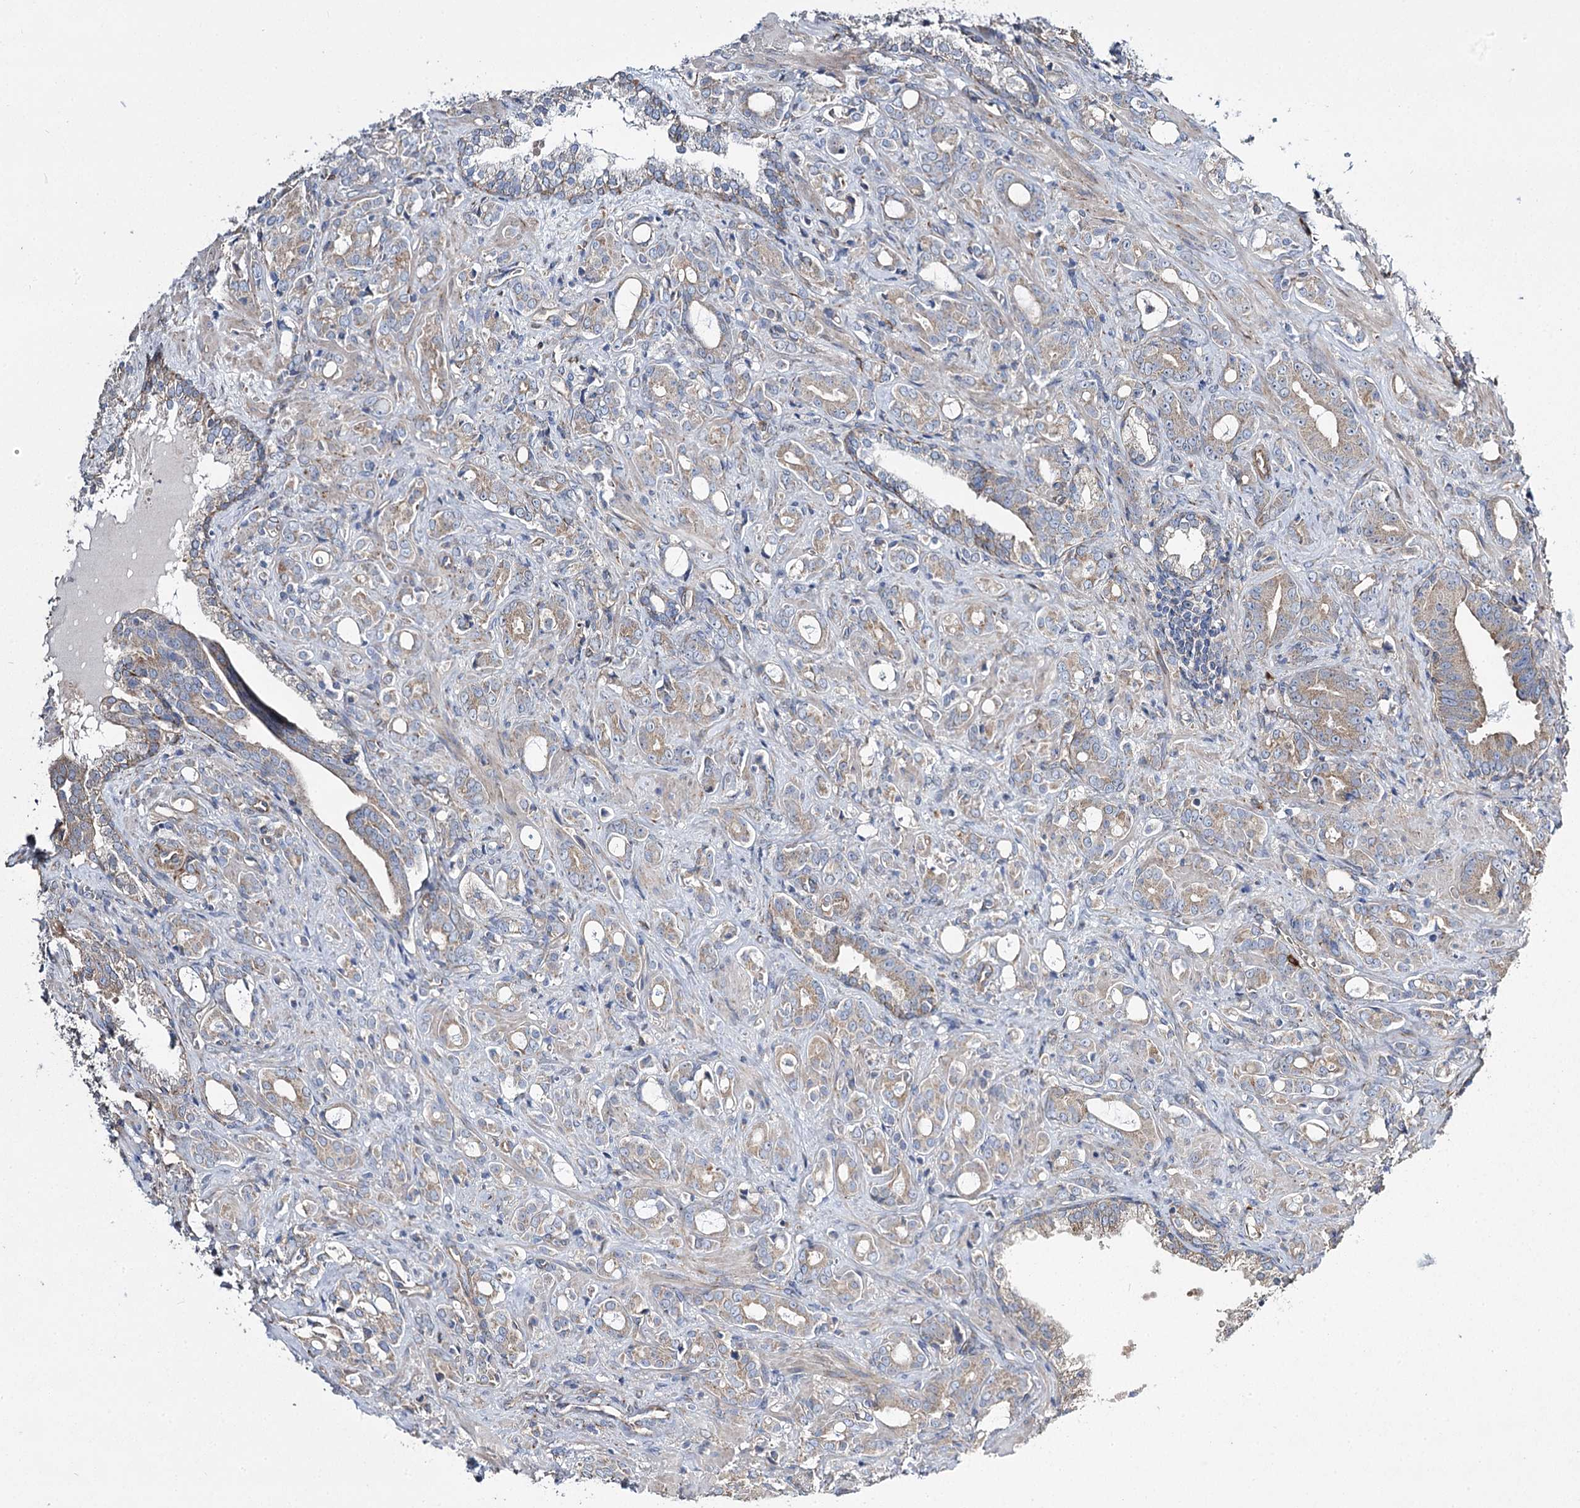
{"staining": {"intensity": "weak", "quantity": "<25%", "location": "cytoplasmic/membranous"}, "tissue": "prostate cancer", "cell_type": "Tumor cells", "image_type": "cancer", "snomed": [{"axis": "morphology", "description": "Adenocarcinoma, High grade"}, {"axis": "topography", "description": "Prostate"}], "caption": "There is no significant positivity in tumor cells of adenocarcinoma (high-grade) (prostate). The staining is performed using DAB (3,3'-diaminobenzidine) brown chromogen with nuclei counter-stained in using hematoxylin.", "gene": "RMDN2", "patient": {"sex": "male", "age": 72}}